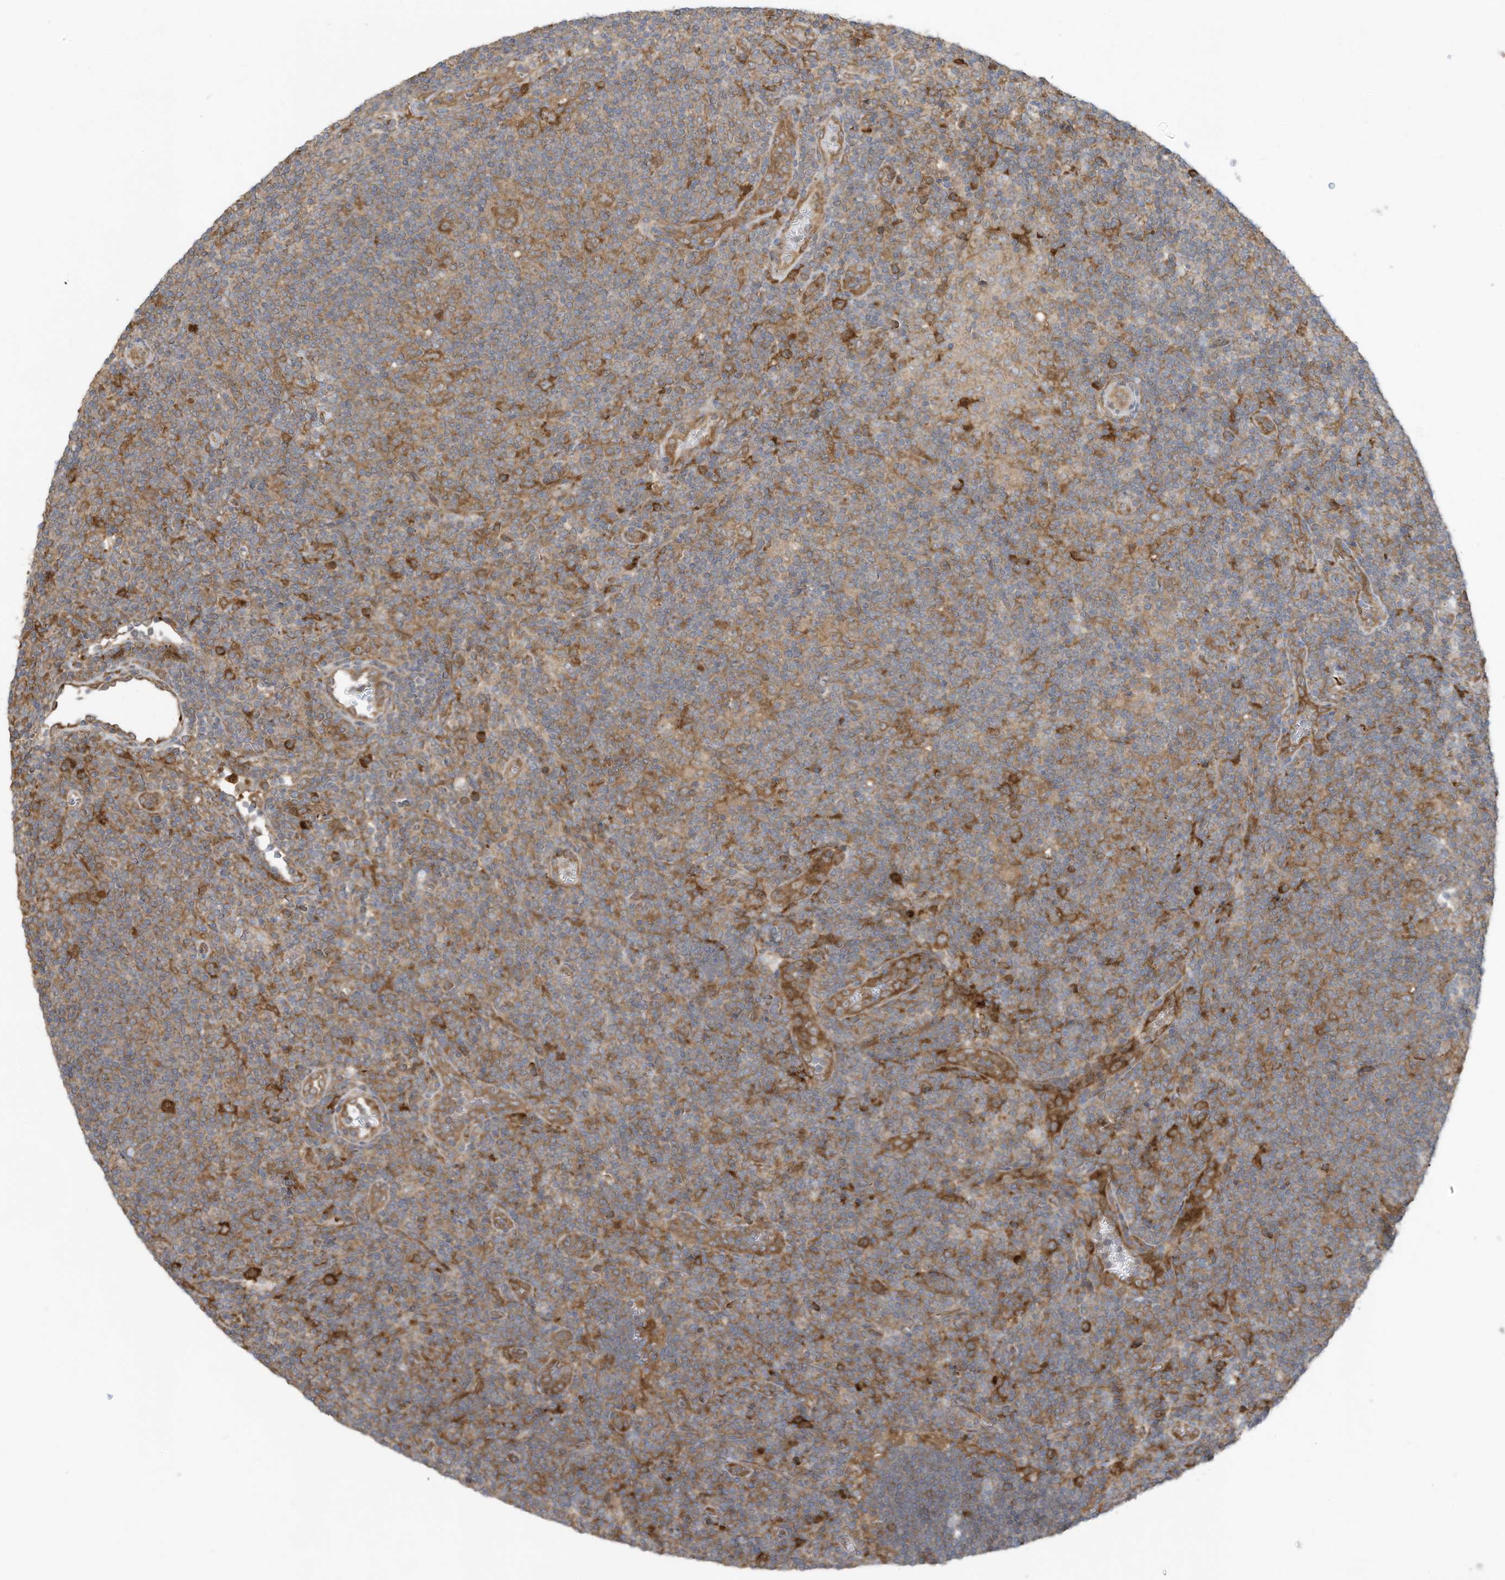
{"staining": {"intensity": "moderate", "quantity": ">75%", "location": "cytoplasmic/membranous"}, "tissue": "lymphoma", "cell_type": "Tumor cells", "image_type": "cancer", "snomed": [{"axis": "morphology", "description": "Hodgkin's disease, NOS"}, {"axis": "topography", "description": "Lymph node"}], "caption": "This is an image of immunohistochemistry staining of lymphoma, which shows moderate staining in the cytoplasmic/membranous of tumor cells.", "gene": "USE1", "patient": {"sex": "female", "age": 57}}